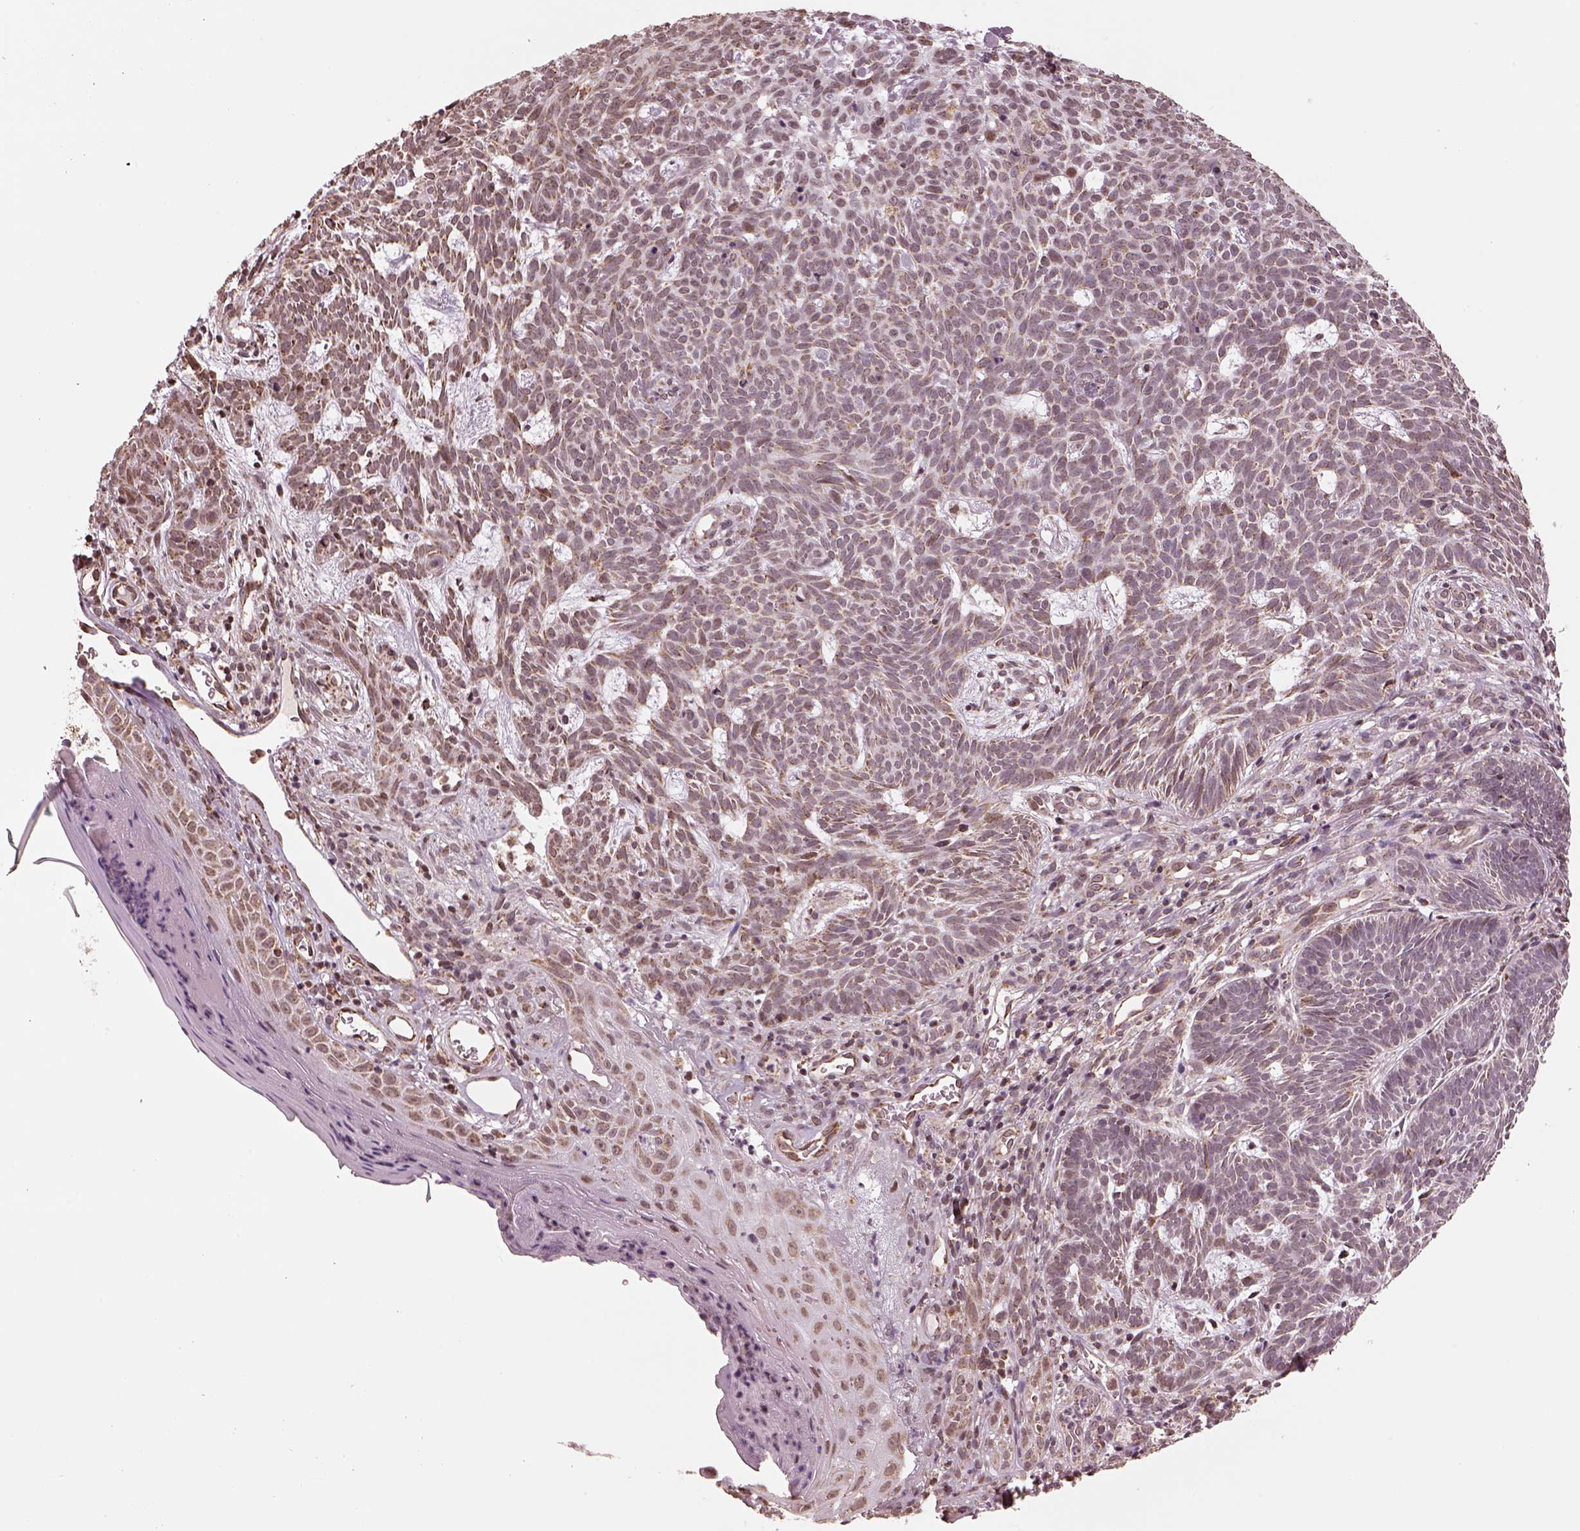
{"staining": {"intensity": "weak", "quantity": "25%-75%", "location": "cytoplasmic/membranous"}, "tissue": "skin cancer", "cell_type": "Tumor cells", "image_type": "cancer", "snomed": [{"axis": "morphology", "description": "Basal cell carcinoma"}, {"axis": "topography", "description": "Skin"}], "caption": "Immunohistochemical staining of human basal cell carcinoma (skin) displays low levels of weak cytoplasmic/membranous staining in approximately 25%-75% of tumor cells.", "gene": "ACOT2", "patient": {"sex": "male", "age": 59}}